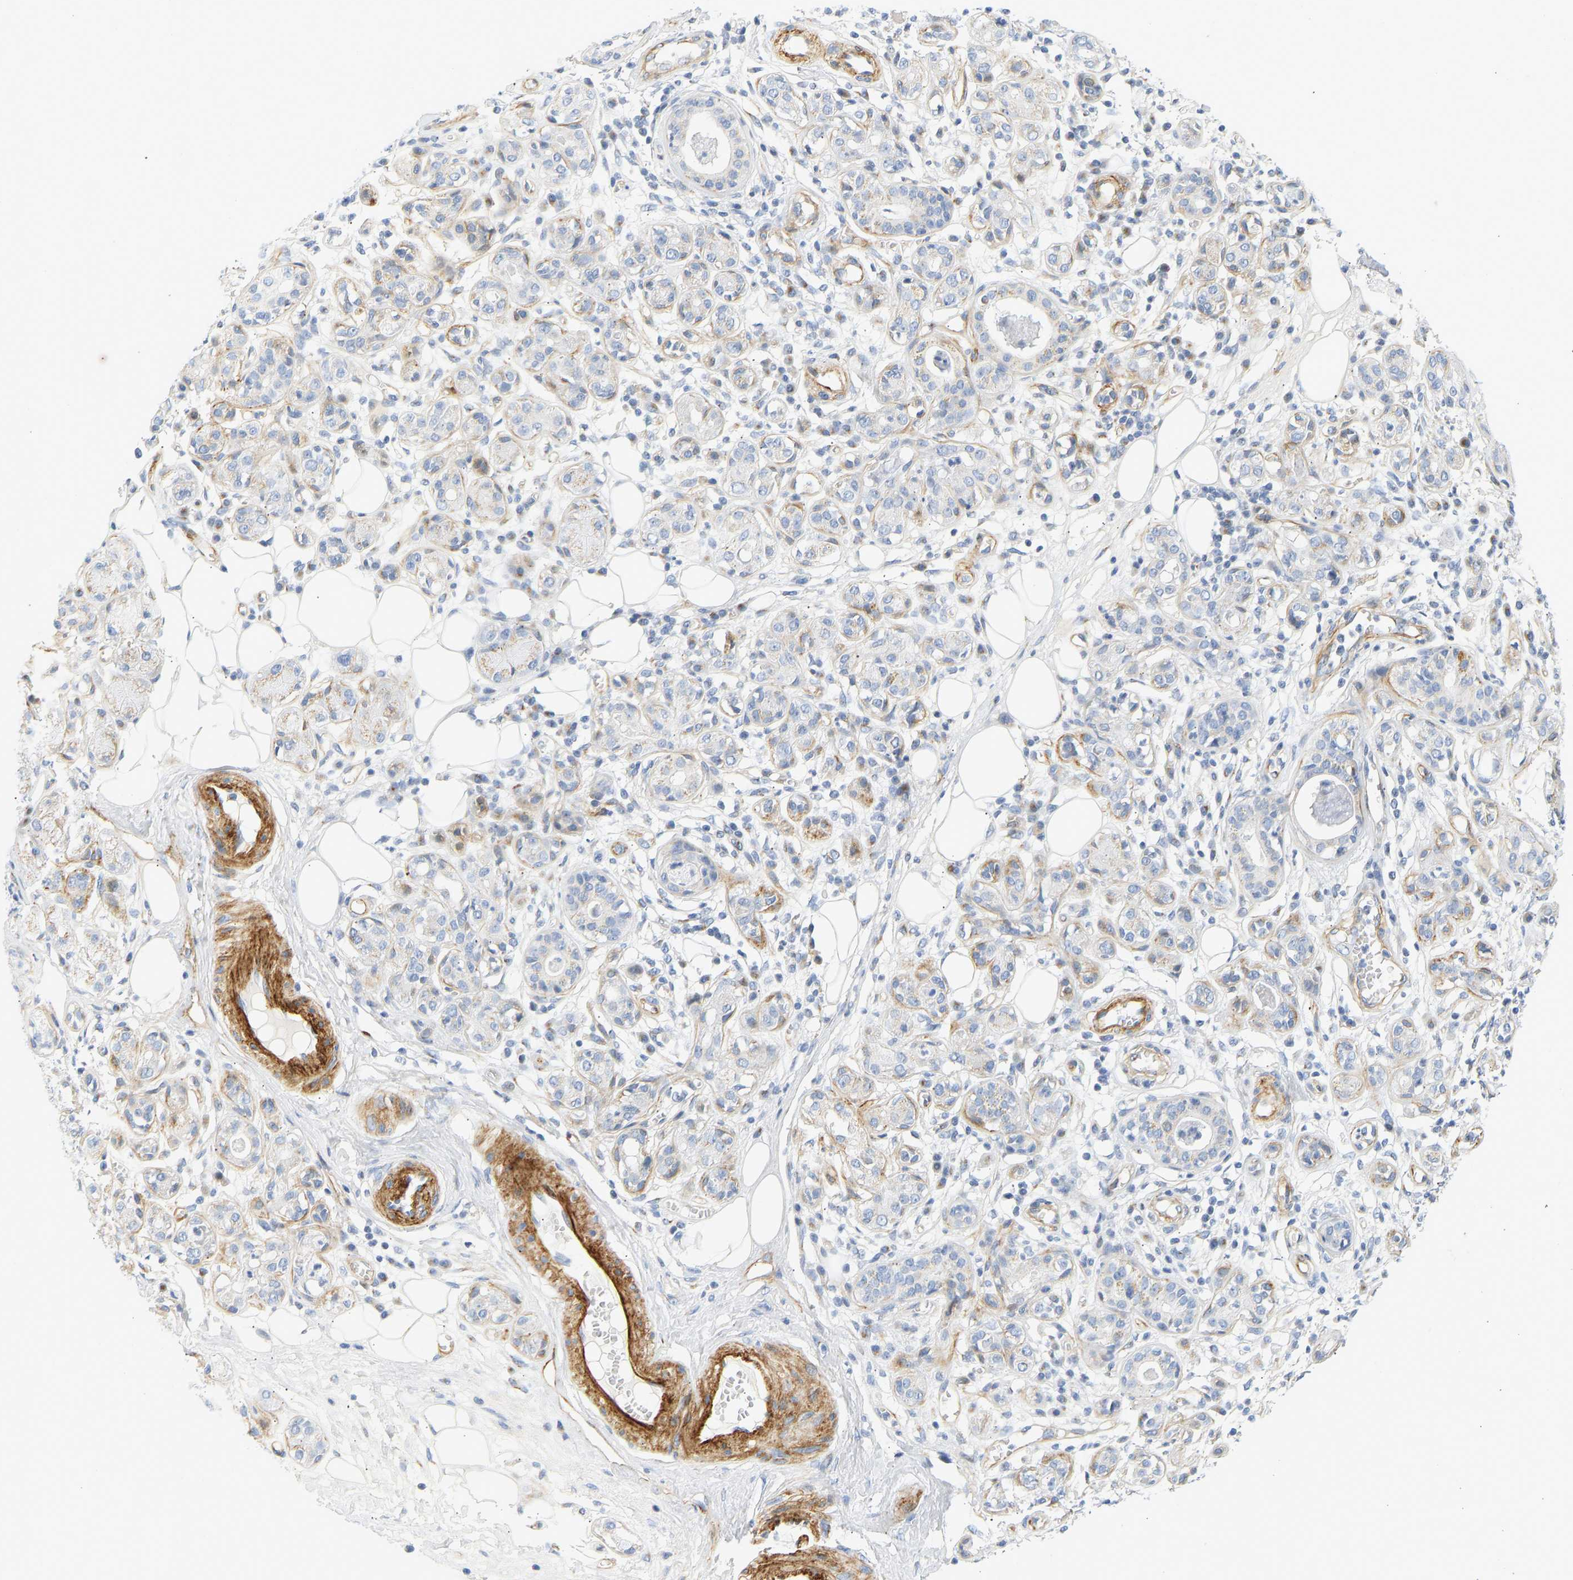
{"staining": {"intensity": "moderate", "quantity": "<25%", "location": "cytoplasmic/membranous"}, "tissue": "adipose tissue", "cell_type": "Adipocytes", "image_type": "normal", "snomed": [{"axis": "morphology", "description": "Normal tissue, NOS"}, {"axis": "morphology", "description": "Inflammation, NOS"}, {"axis": "topography", "description": "Salivary gland"}, {"axis": "topography", "description": "Peripheral nerve tissue"}], "caption": "Protein expression analysis of benign adipose tissue shows moderate cytoplasmic/membranous expression in about <25% of adipocytes. (DAB IHC with brightfield microscopy, high magnification).", "gene": "SLC30A7", "patient": {"sex": "female", "age": 75}}